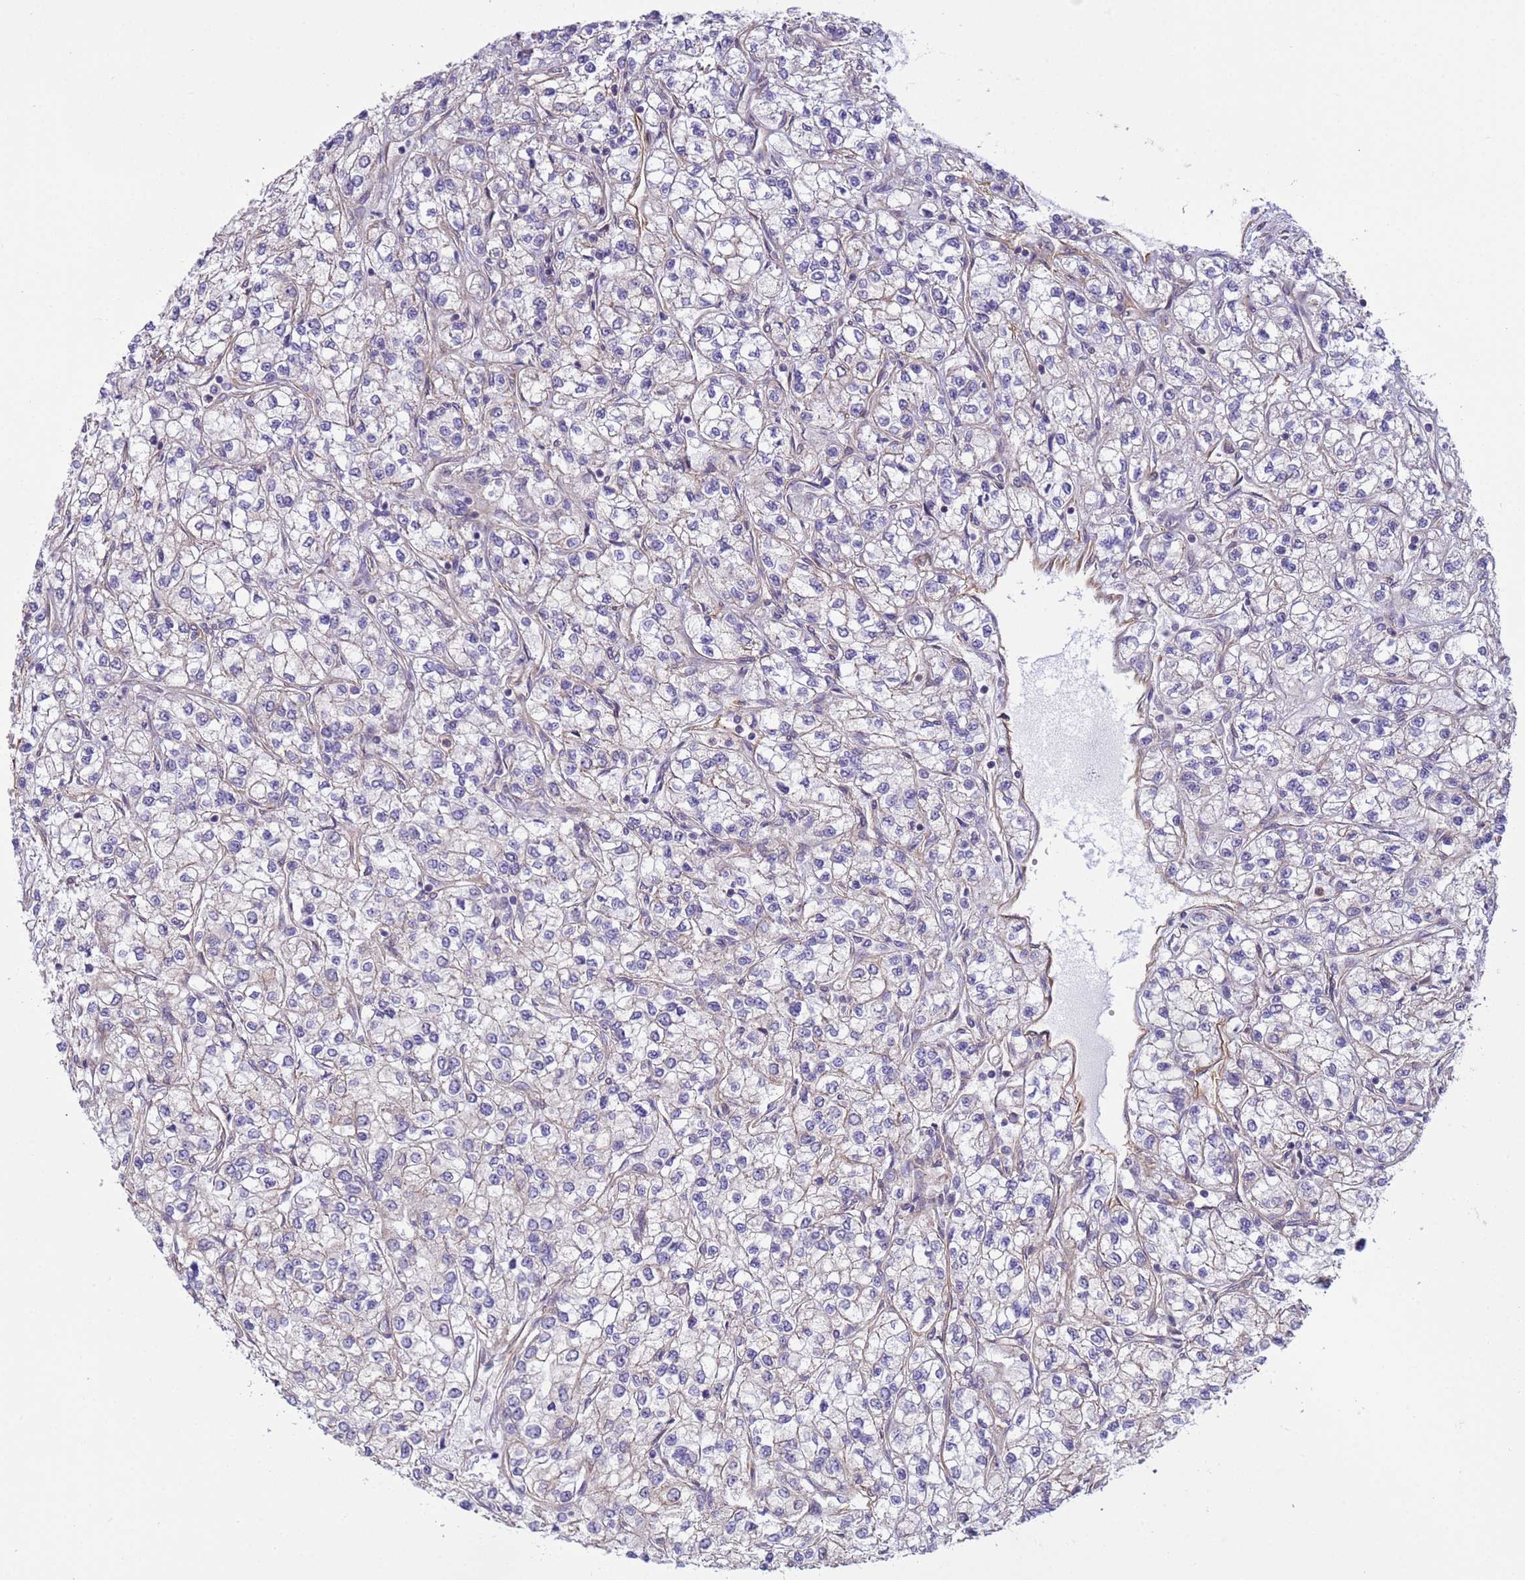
{"staining": {"intensity": "weak", "quantity": "<25%", "location": "cytoplasmic/membranous"}, "tissue": "renal cancer", "cell_type": "Tumor cells", "image_type": "cancer", "snomed": [{"axis": "morphology", "description": "Adenocarcinoma, NOS"}, {"axis": "topography", "description": "Kidney"}], "caption": "There is no significant positivity in tumor cells of renal cancer (adenocarcinoma).", "gene": "ITGB4", "patient": {"sex": "male", "age": 80}}